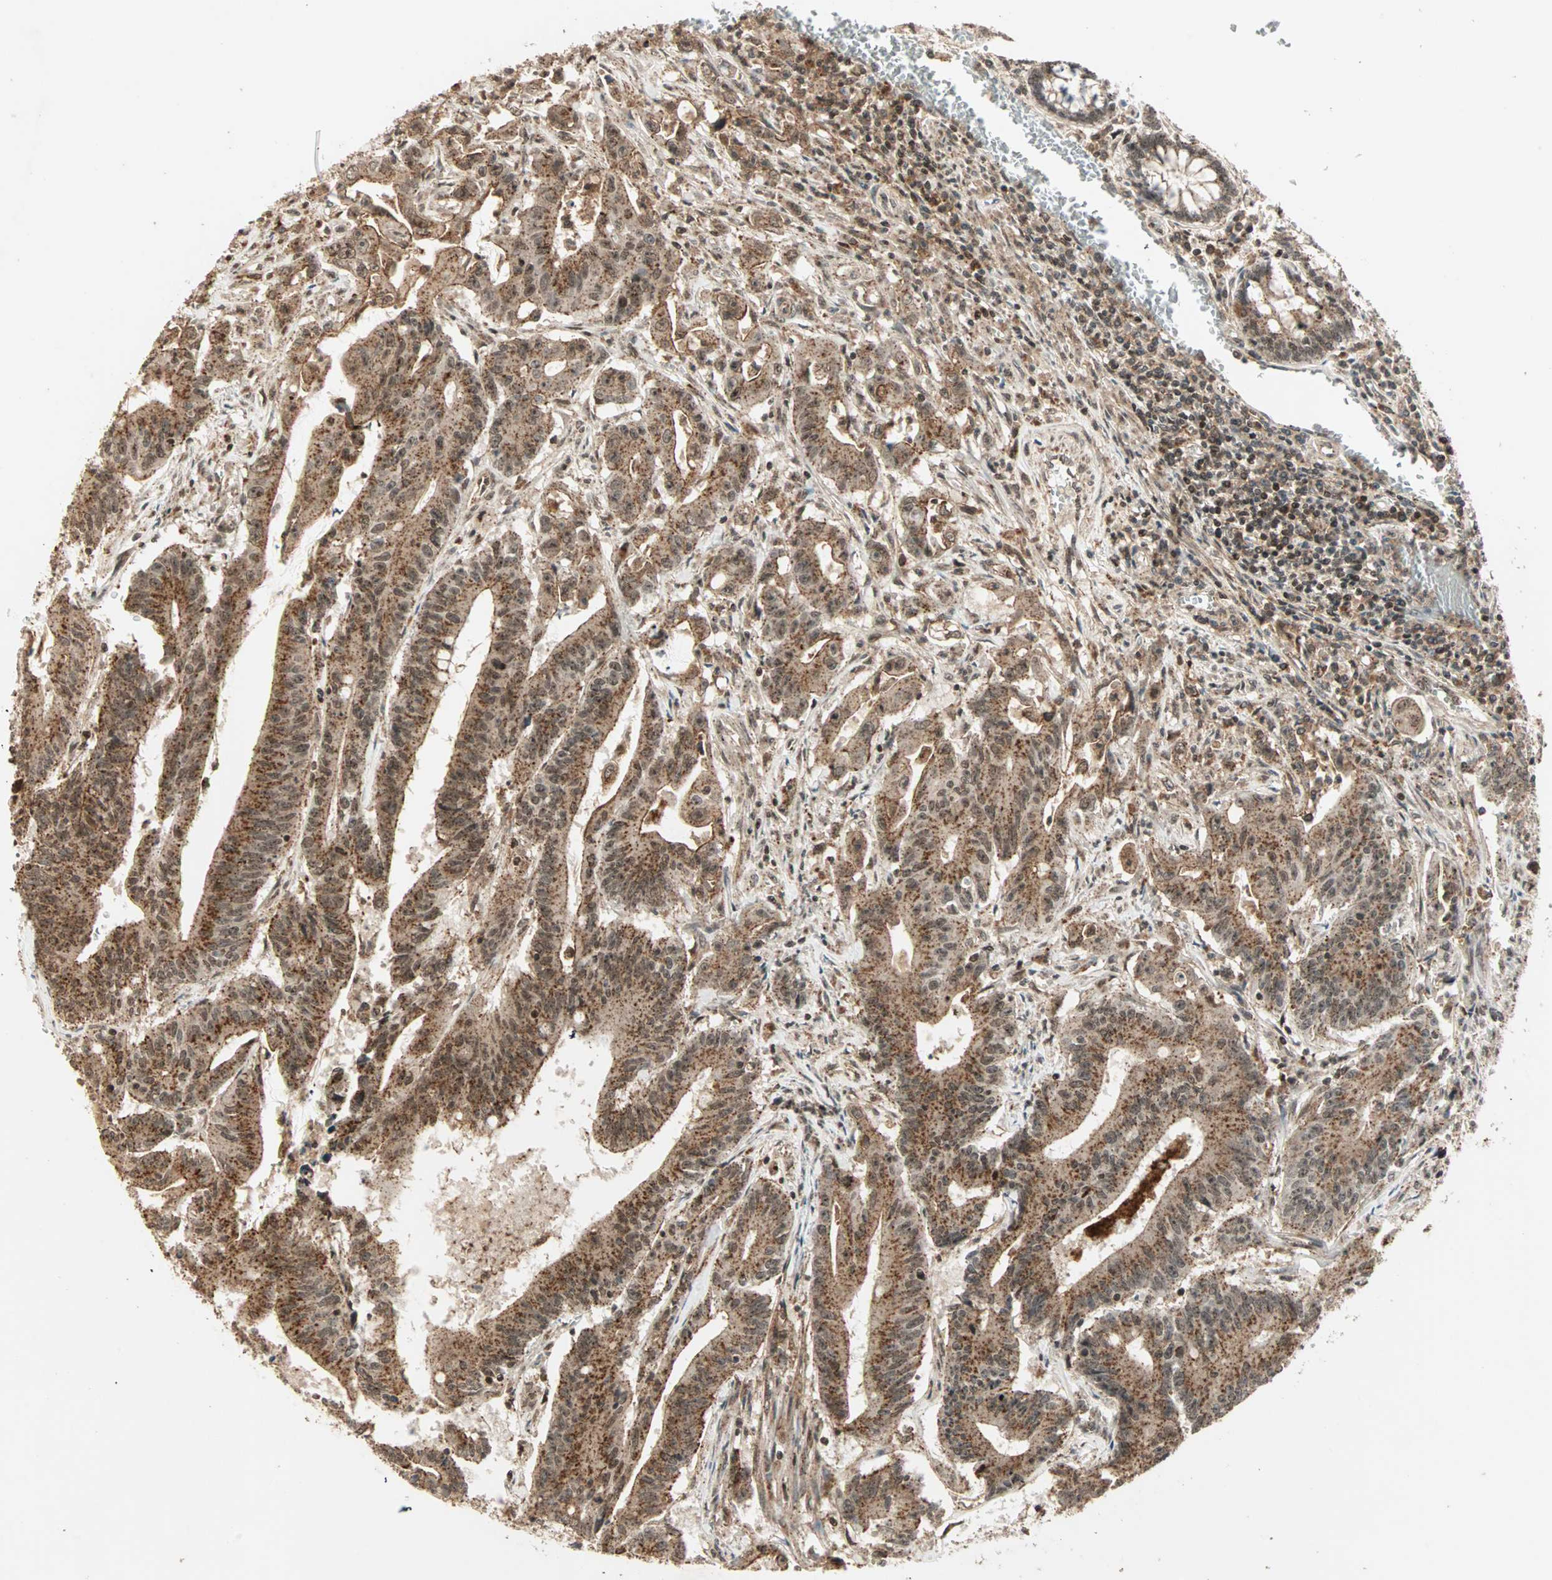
{"staining": {"intensity": "strong", "quantity": ">75%", "location": "cytoplasmic/membranous,nuclear"}, "tissue": "colorectal cancer", "cell_type": "Tumor cells", "image_type": "cancer", "snomed": [{"axis": "morphology", "description": "Adenocarcinoma, NOS"}, {"axis": "topography", "description": "Colon"}], "caption": "Immunohistochemical staining of adenocarcinoma (colorectal) displays high levels of strong cytoplasmic/membranous and nuclear protein staining in about >75% of tumor cells.", "gene": "ZBED9", "patient": {"sex": "male", "age": 45}}